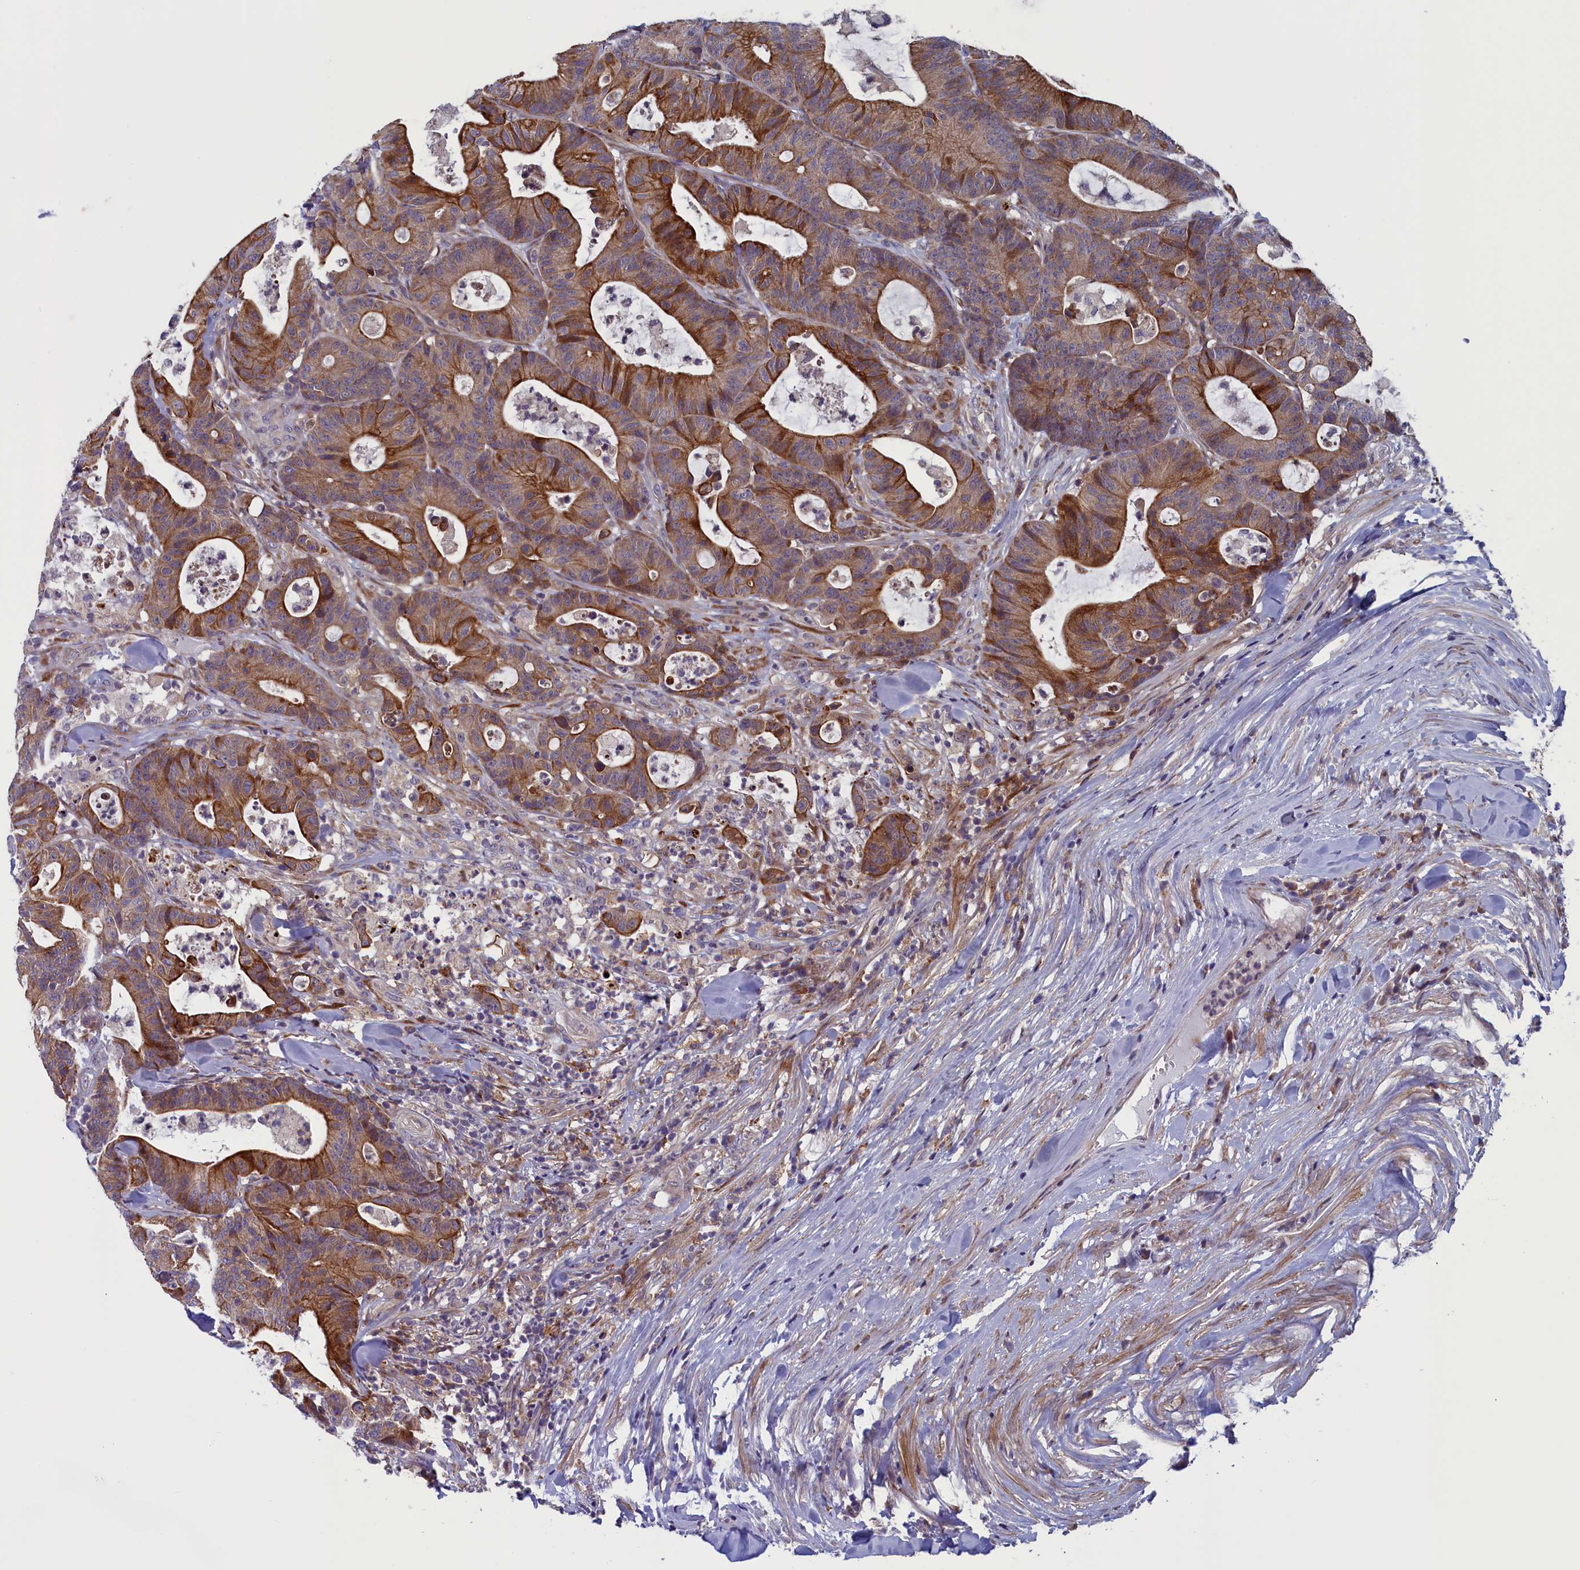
{"staining": {"intensity": "moderate", "quantity": ">75%", "location": "cytoplasmic/membranous"}, "tissue": "colorectal cancer", "cell_type": "Tumor cells", "image_type": "cancer", "snomed": [{"axis": "morphology", "description": "Adenocarcinoma, NOS"}, {"axis": "topography", "description": "Colon"}], "caption": "Colorectal adenocarcinoma tissue shows moderate cytoplasmic/membranous staining in approximately >75% of tumor cells", "gene": "ANKRD39", "patient": {"sex": "female", "age": 84}}